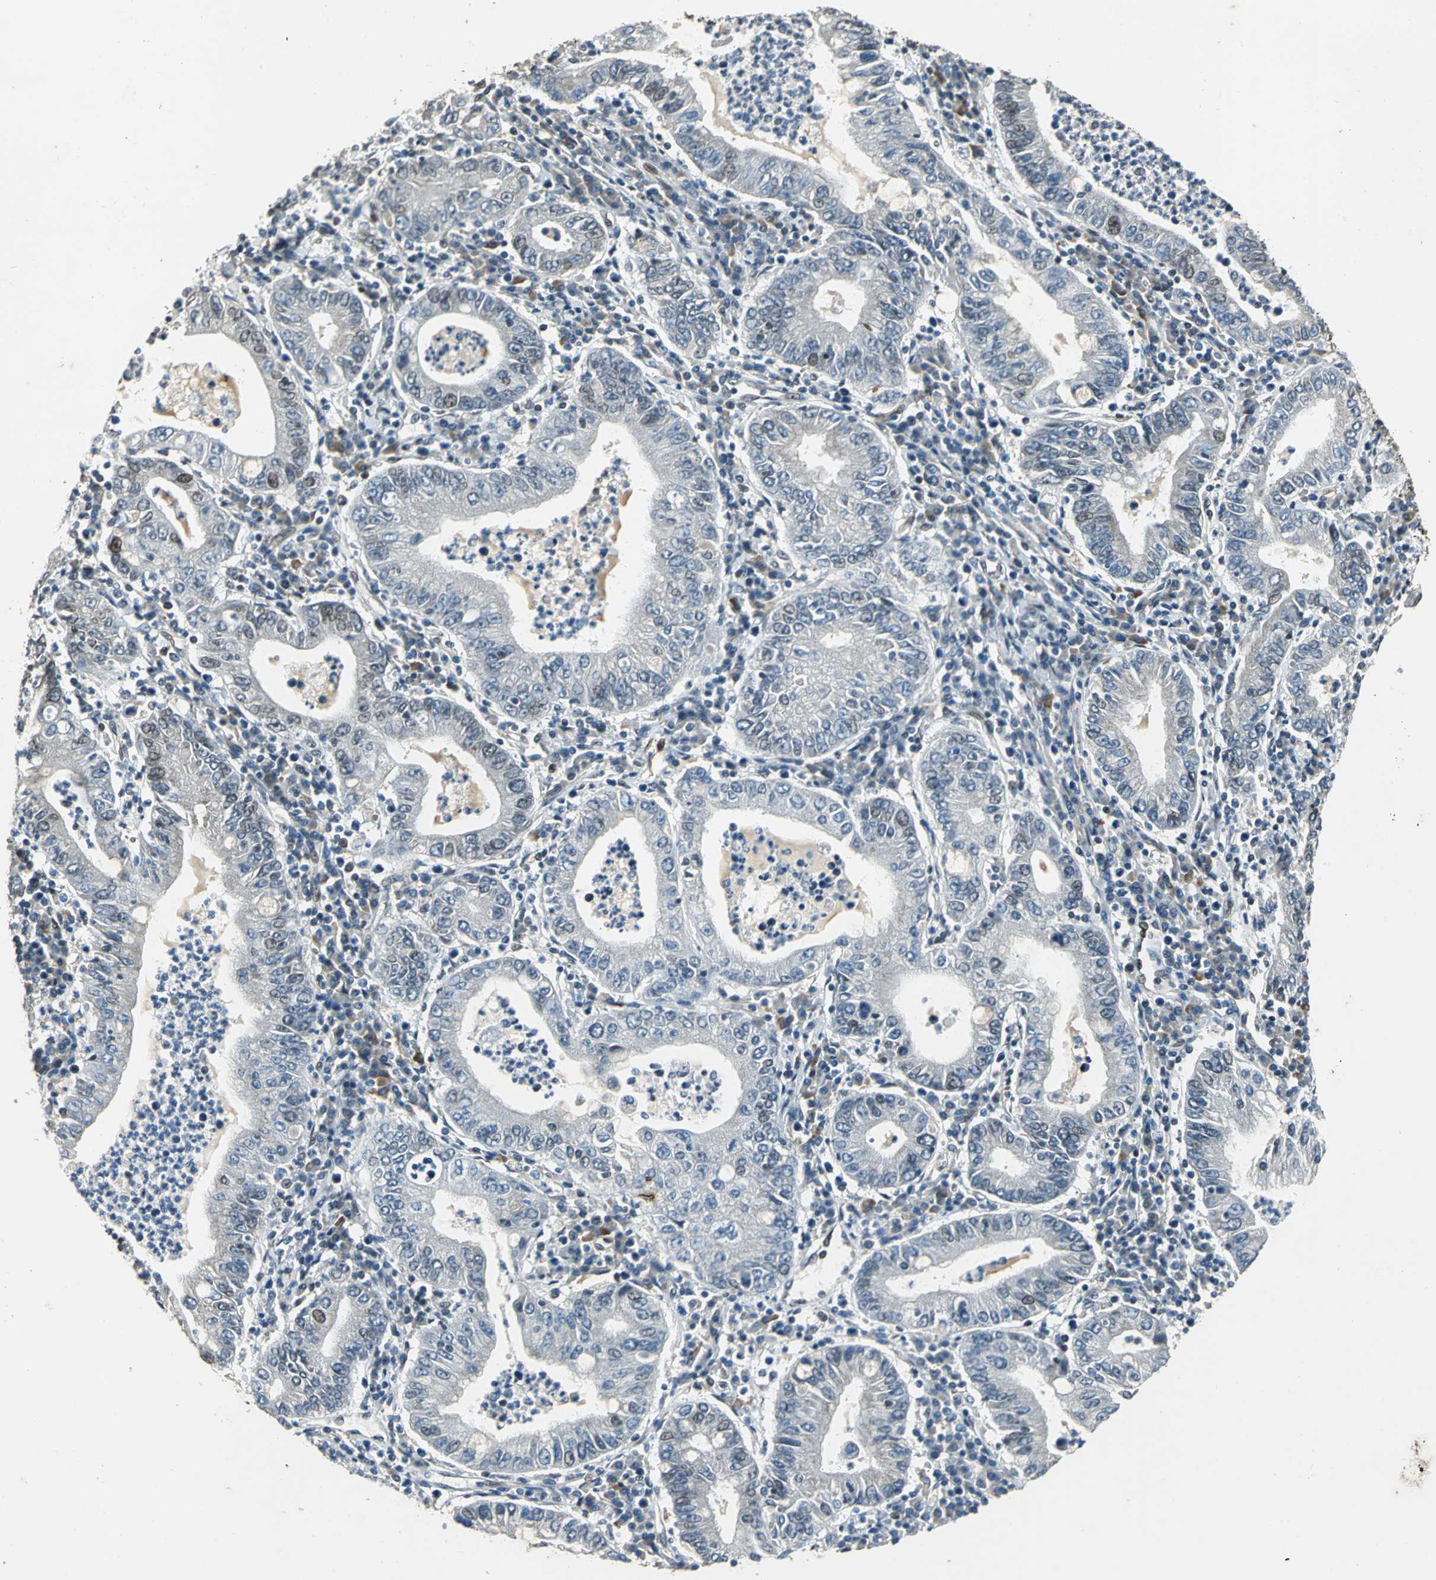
{"staining": {"intensity": "weak", "quantity": "<25%", "location": "nuclear"}, "tissue": "stomach cancer", "cell_type": "Tumor cells", "image_type": "cancer", "snomed": [{"axis": "morphology", "description": "Normal tissue, NOS"}, {"axis": "morphology", "description": "Adenocarcinoma, NOS"}, {"axis": "topography", "description": "Esophagus"}, {"axis": "topography", "description": "Stomach, upper"}, {"axis": "topography", "description": "Peripheral nerve tissue"}], "caption": "Immunohistochemistry photomicrograph of adenocarcinoma (stomach) stained for a protein (brown), which shows no expression in tumor cells. (Stains: DAB IHC with hematoxylin counter stain, Microscopy: brightfield microscopy at high magnification).", "gene": "BRIP1", "patient": {"sex": "male", "age": 62}}